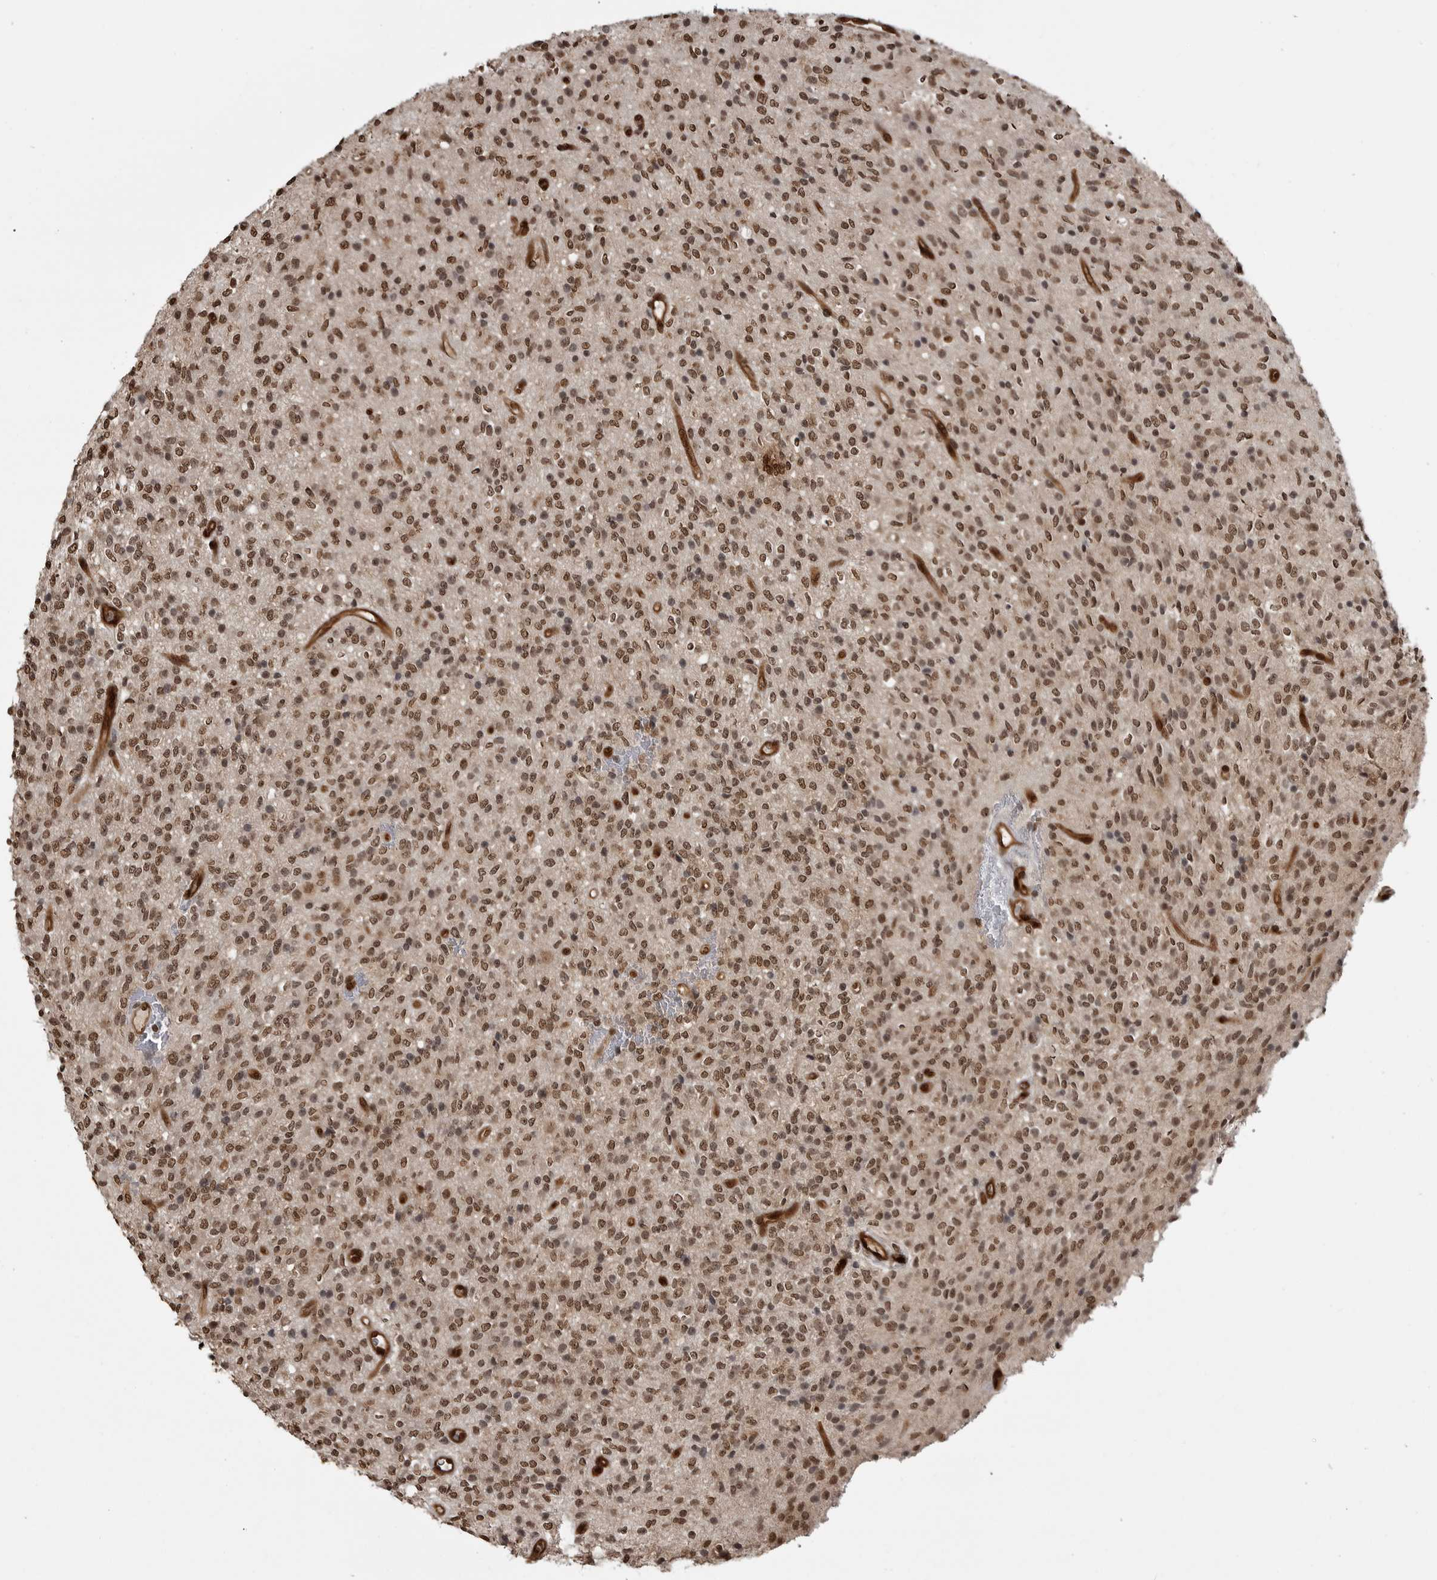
{"staining": {"intensity": "moderate", "quantity": ">75%", "location": "nuclear"}, "tissue": "glioma", "cell_type": "Tumor cells", "image_type": "cancer", "snomed": [{"axis": "morphology", "description": "Glioma, malignant, High grade"}, {"axis": "topography", "description": "Brain"}], "caption": "Immunohistochemical staining of glioma exhibits medium levels of moderate nuclear protein positivity in about >75% of tumor cells.", "gene": "SMAD2", "patient": {"sex": "male", "age": 34}}